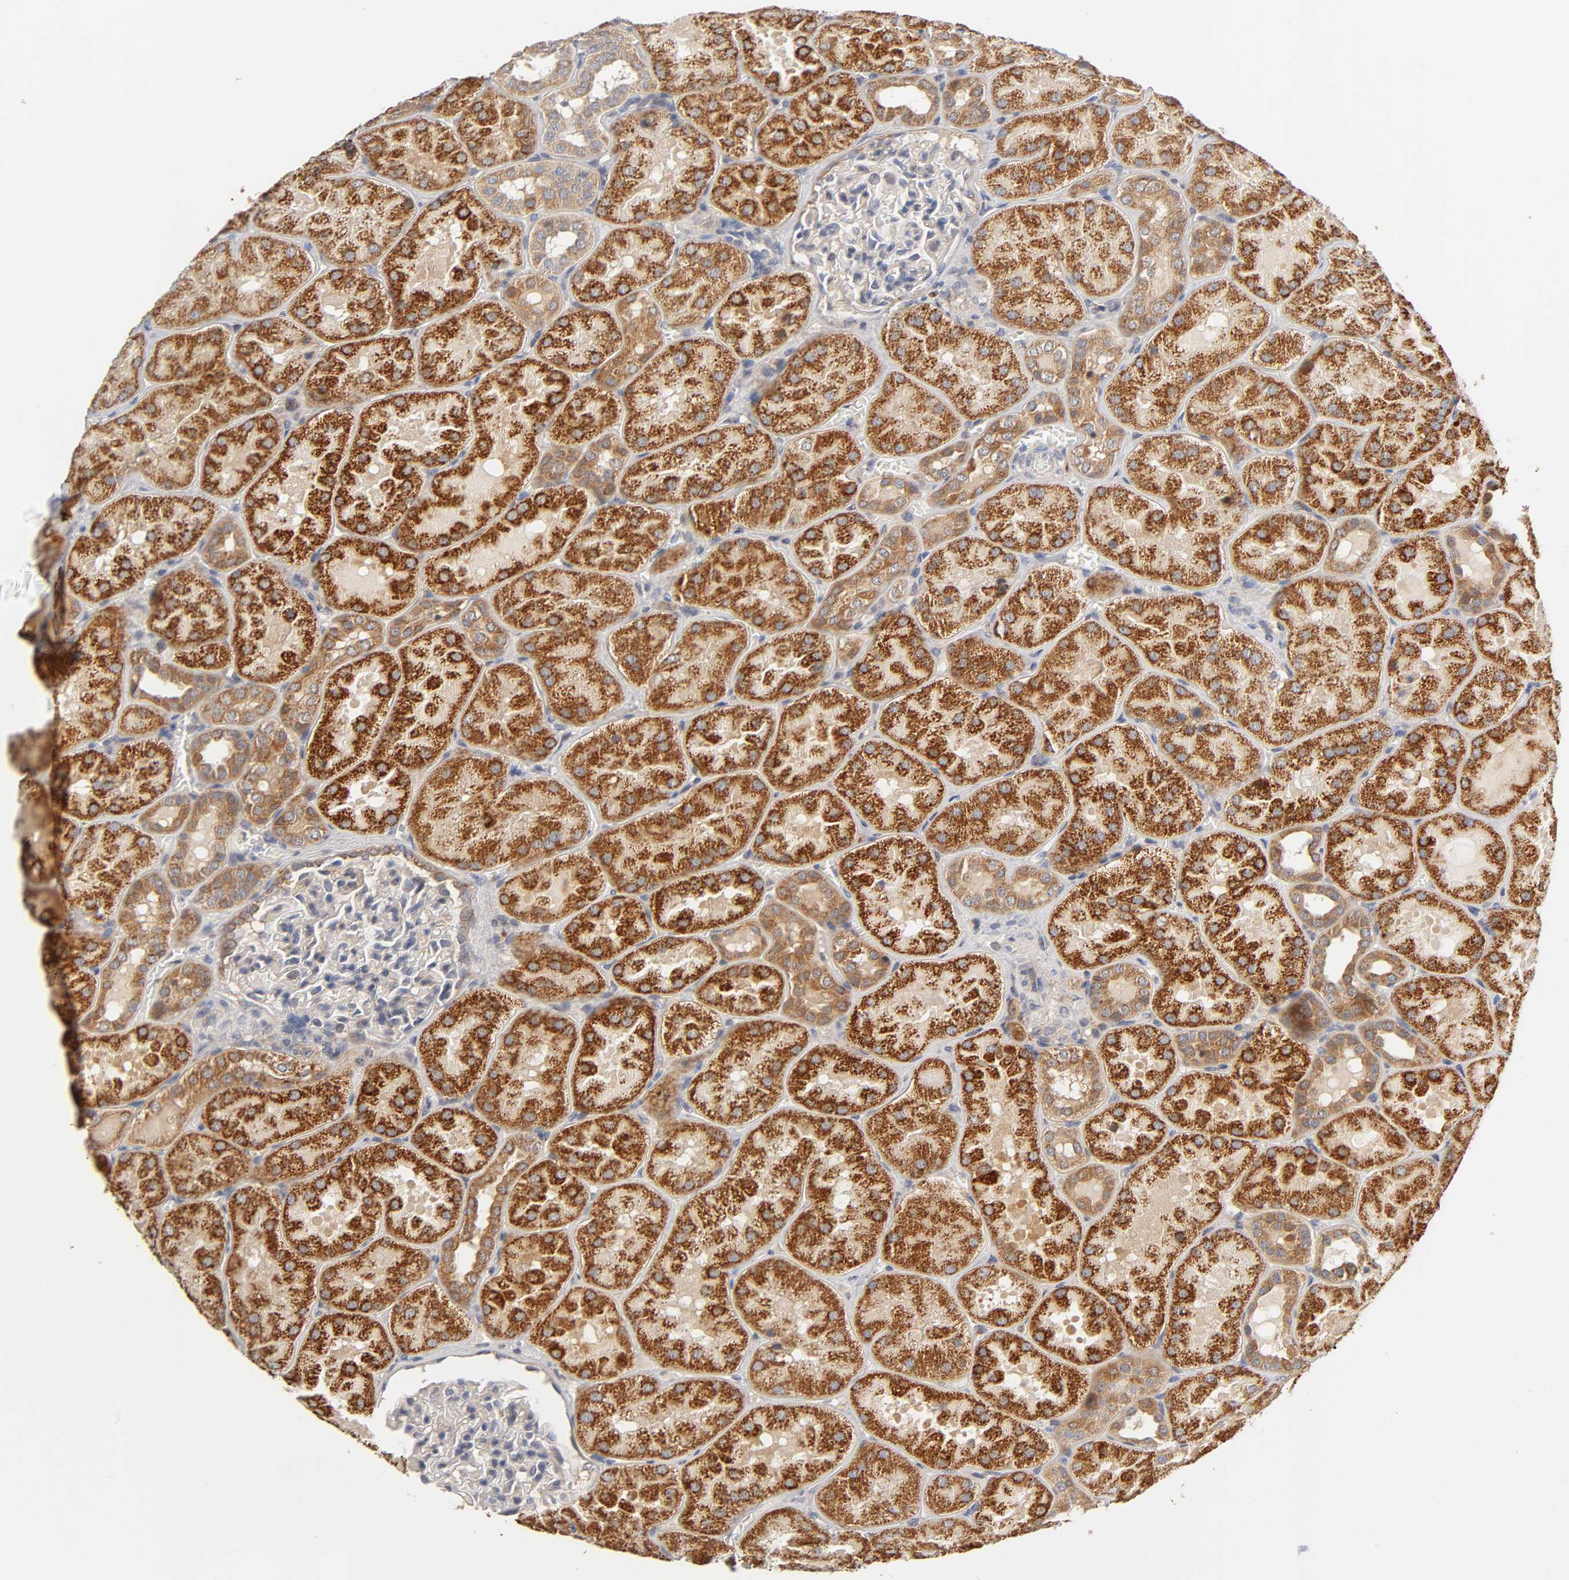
{"staining": {"intensity": "negative", "quantity": "none", "location": "none"}, "tissue": "kidney", "cell_type": "Cells in glomeruli", "image_type": "normal", "snomed": [{"axis": "morphology", "description": "Normal tissue, NOS"}, {"axis": "topography", "description": "Kidney"}], "caption": "High power microscopy image of an immunohistochemistry (IHC) histopathology image of benign kidney, revealing no significant positivity in cells in glomeruli.", "gene": "ISG15", "patient": {"sex": "male", "age": 28}}